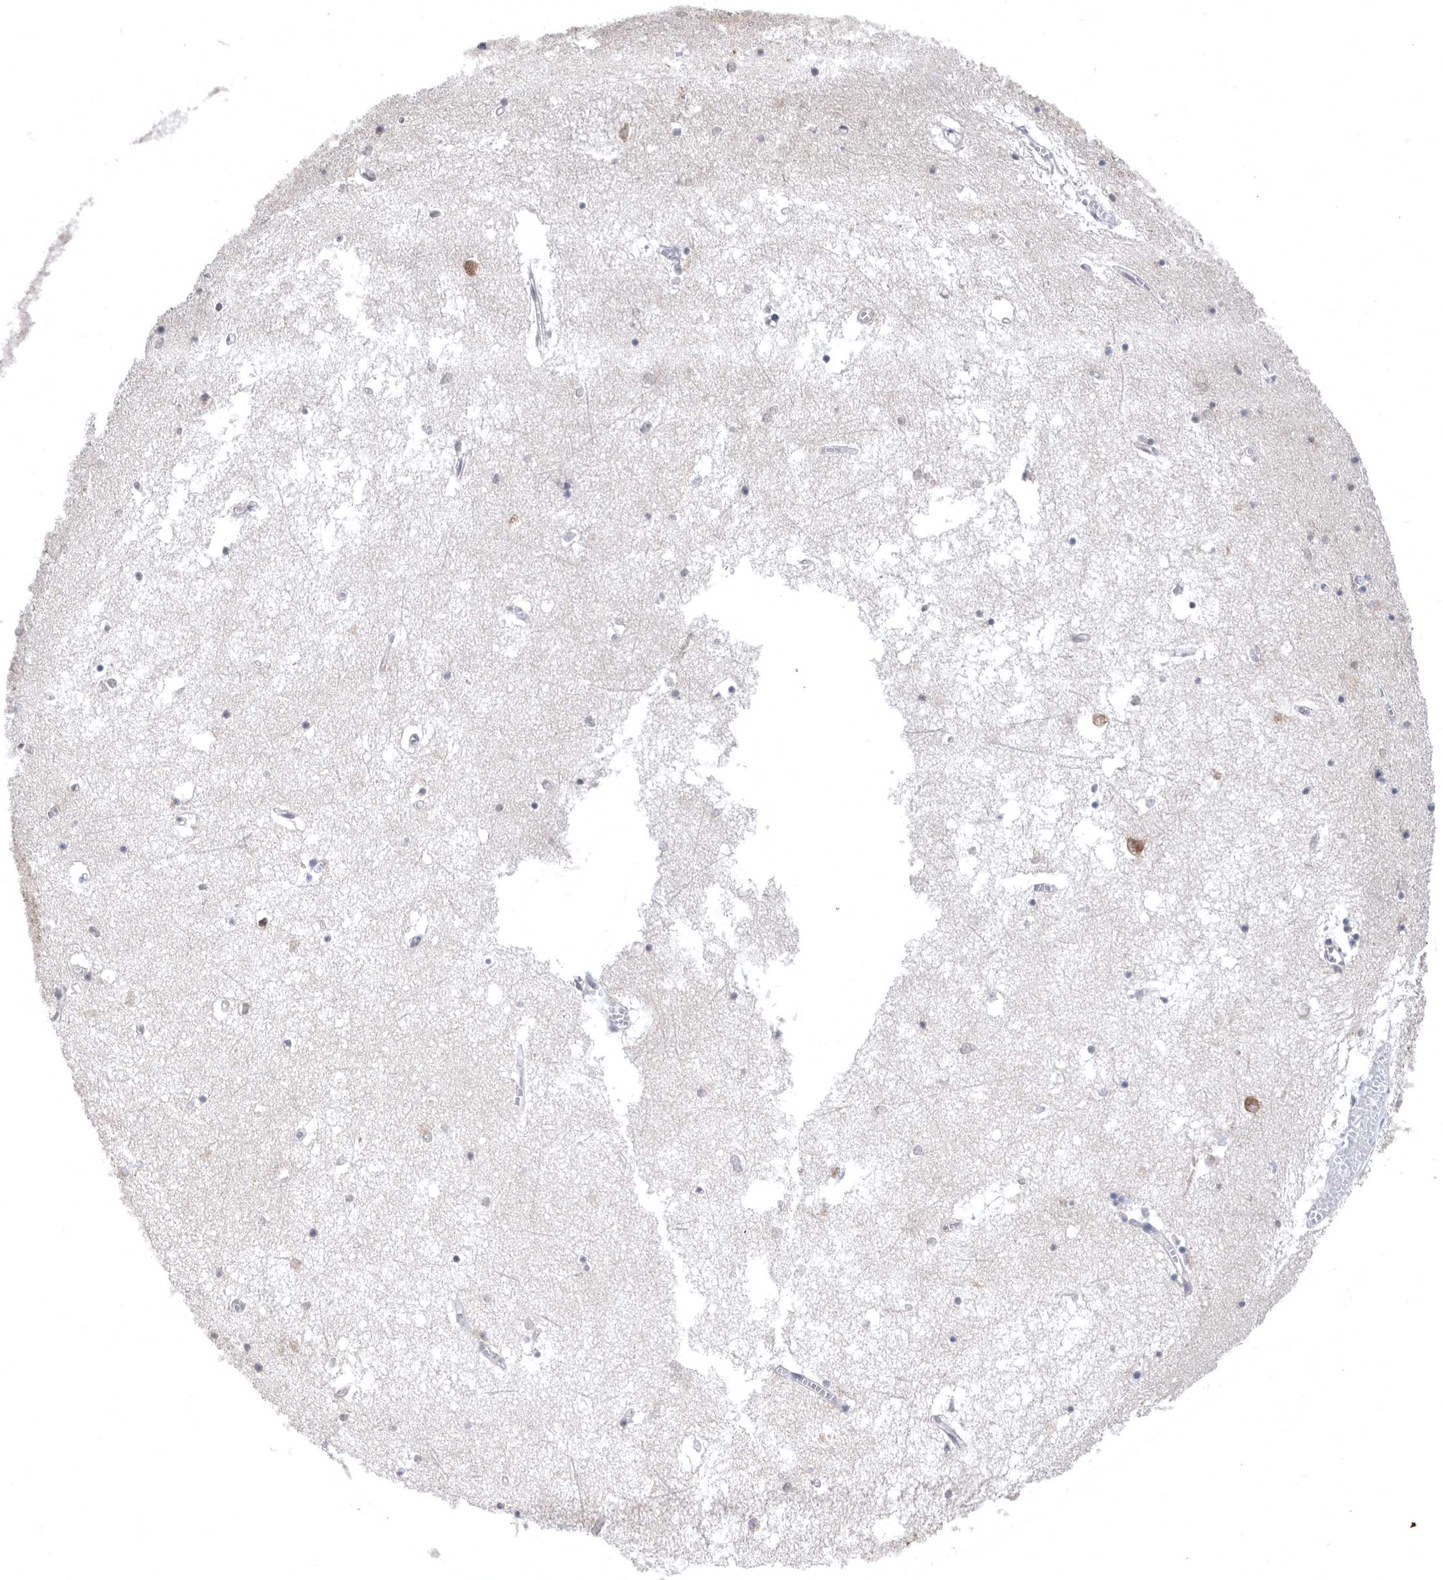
{"staining": {"intensity": "negative", "quantity": "none", "location": "none"}, "tissue": "hippocampus", "cell_type": "Glial cells", "image_type": "normal", "snomed": [{"axis": "morphology", "description": "Normal tissue, NOS"}, {"axis": "topography", "description": "Hippocampus"}], "caption": "Hippocampus stained for a protein using immunohistochemistry (IHC) shows no staining glial cells.", "gene": "CCT4", "patient": {"sex": "male", "age": 70}}